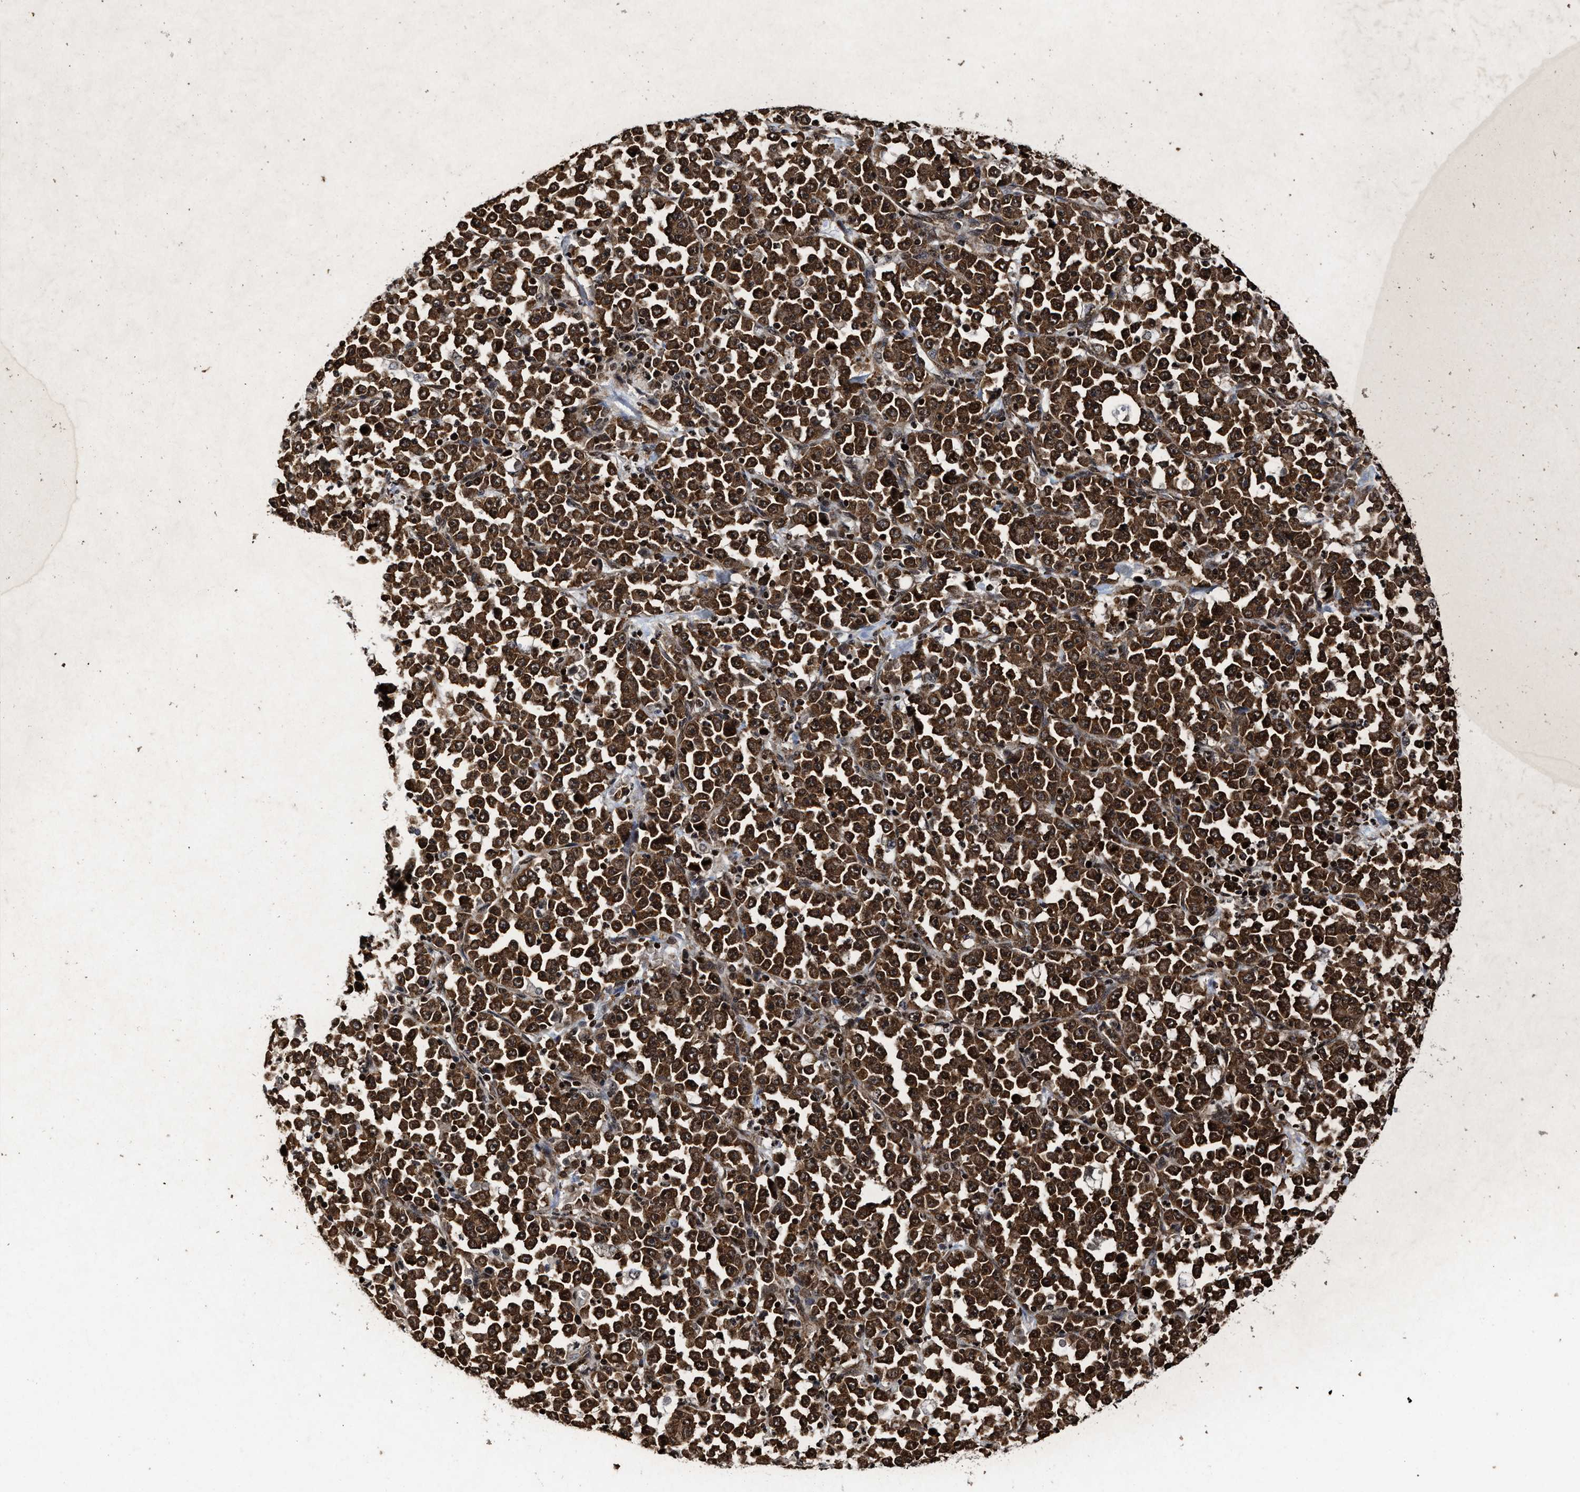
{"staining": {"intensity": "strong", "quantity": ">75%", "location": "cytoplasmic/membranous,nuclear"}, "tissue": "stomach cancer", "cell_type": "Tumor cells", "image_type": "cancer", "snomed": [{"axis": "morphology", "description": "Normal tissue, NOS"}, {"axis": "morphology", "description": "Adenocarcinoma, NOS"}, {"axis": "topography", "description": "Stomach, upper"}, {"axis": "topography", "description": "Stomach"}], "caption": "Stomach adenocarcinoma was stained to show a protein in brown. There is high levels of strong cytoplasmic/membranous and nuclear positivity in about >75% of tumor cells.", "gene": "ALYREF", "patient": {"sex": "male", "age": 59}}